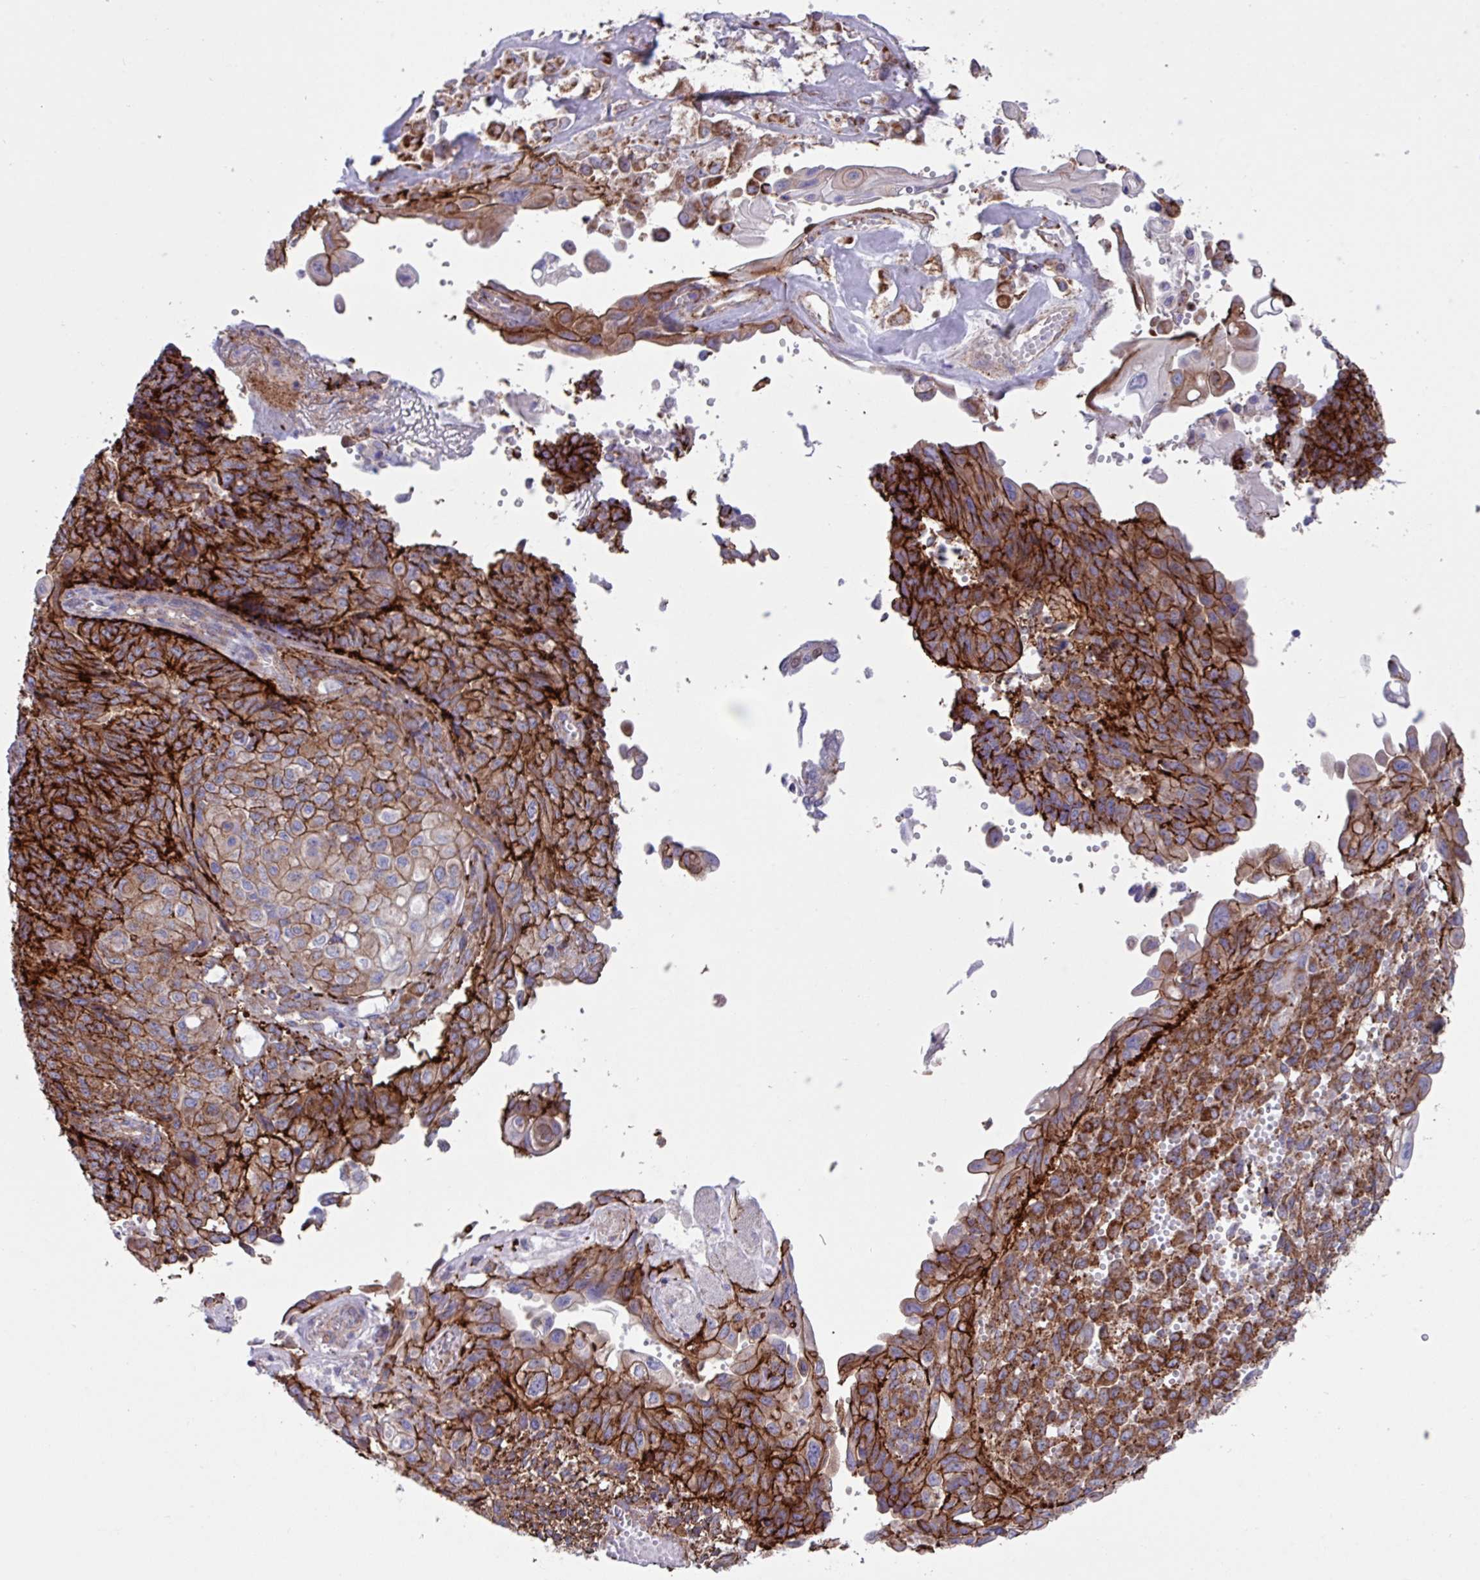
{"staining": {"intensity": "strong", "quantity": ">75%", "location": "cytoplasmic/membranous"}, "tissue": "endometrial cancer", "cell_type": "Tumor cells", "image_type": "cancer", "snomed": [{"axis": "morphology", "description": "Adenocarcinoma, NOS"}, {"axis": "topography", "description": "Endometrium"}], "caption": "A high amount of strong cytoplasmic/membranous positivity is appreciated in approximately >75% of tumor cells in adenocarcinoma (endometrial) tissue.", "gene": "OTULIN", "patient": {"sex": "female", "age": 32}}